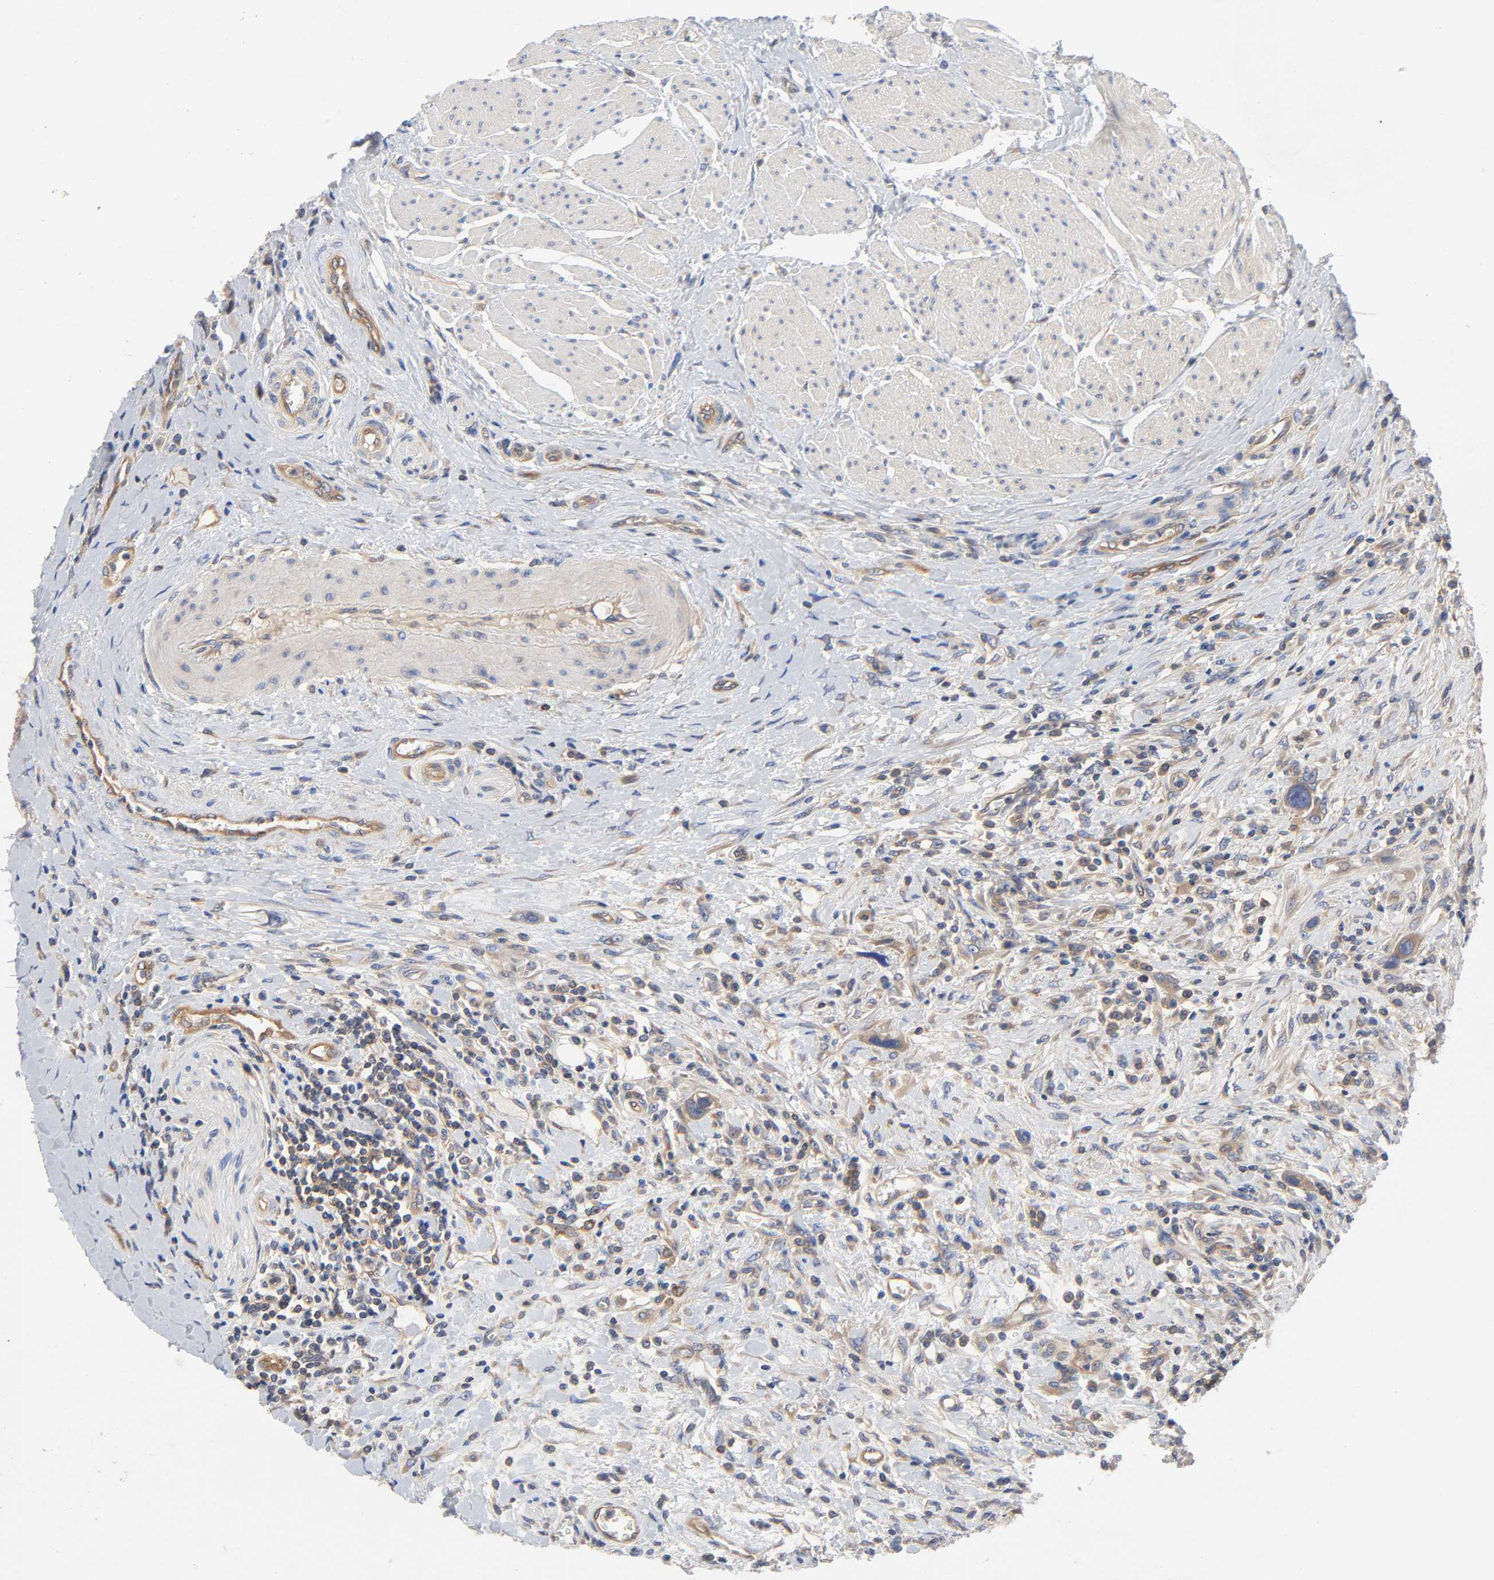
{"staining": {"intensity": "moderate", "quantity": ">75%", "location": "cytoplasmic/membranous"}, "tissue": "urothelial cancer", "cell_type": "Tumor cells", "image_type": "cancer", "snomed": [{"axis": "morphology", "description": "Urothelial carcinoma, High grade"}, {"axis": "topography", "description": "Urinary bladder"}], "caption": "The histopathology image shows immunohistochemical staining of urothelial cancer. There is moderate cytoplasmic/membranous expression is identified in about >75% of tumor cells.", "gene": "PRKAB1", "patient": {"sex": "male", "age": 50}}